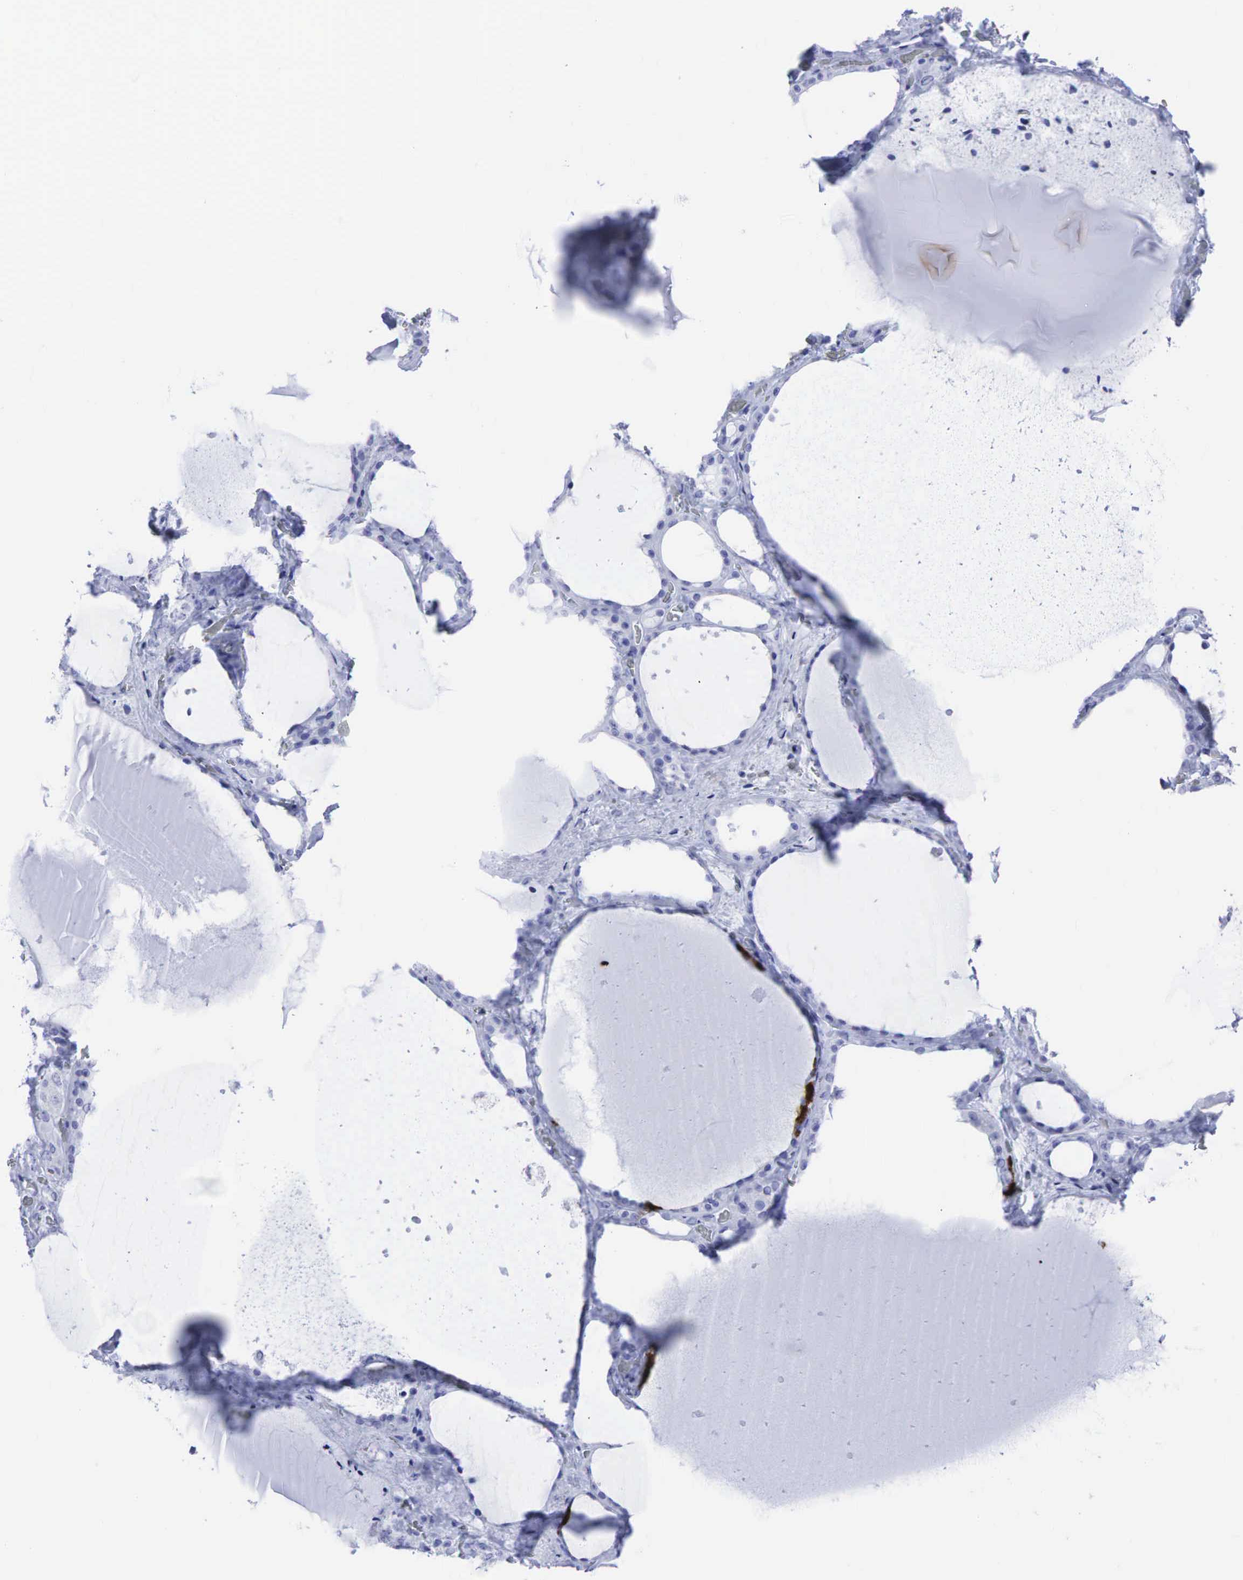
{"staining": {"intensity": "moderate", "quantity": "<25%", "location": "cytoplasmic/membranous"}, "tissue": "thyroid gland", "cell_type": "Glandular cells", "image_type": "normal", "snomed": [{"axis": "morphology", "description": "Normal tissue, NOS"}, {"axis": "topography", "description": "Thyroid gland"}], "caption": "High-magnification brightfield microscopy of normal thyroid gland stained with DAB (3,3'-diaminobenzidine) (brown) and counterstained with hematoxylin (blue). glandular cells exhibit moderate cytoplasmic/membranous positivity is appreciated in about<25% of cells. The protein of interest is shown in brown color, while the nuclei are stained blue.", "gene": "CEACAM5", "patient": {"sex": "male", "age": 76}}